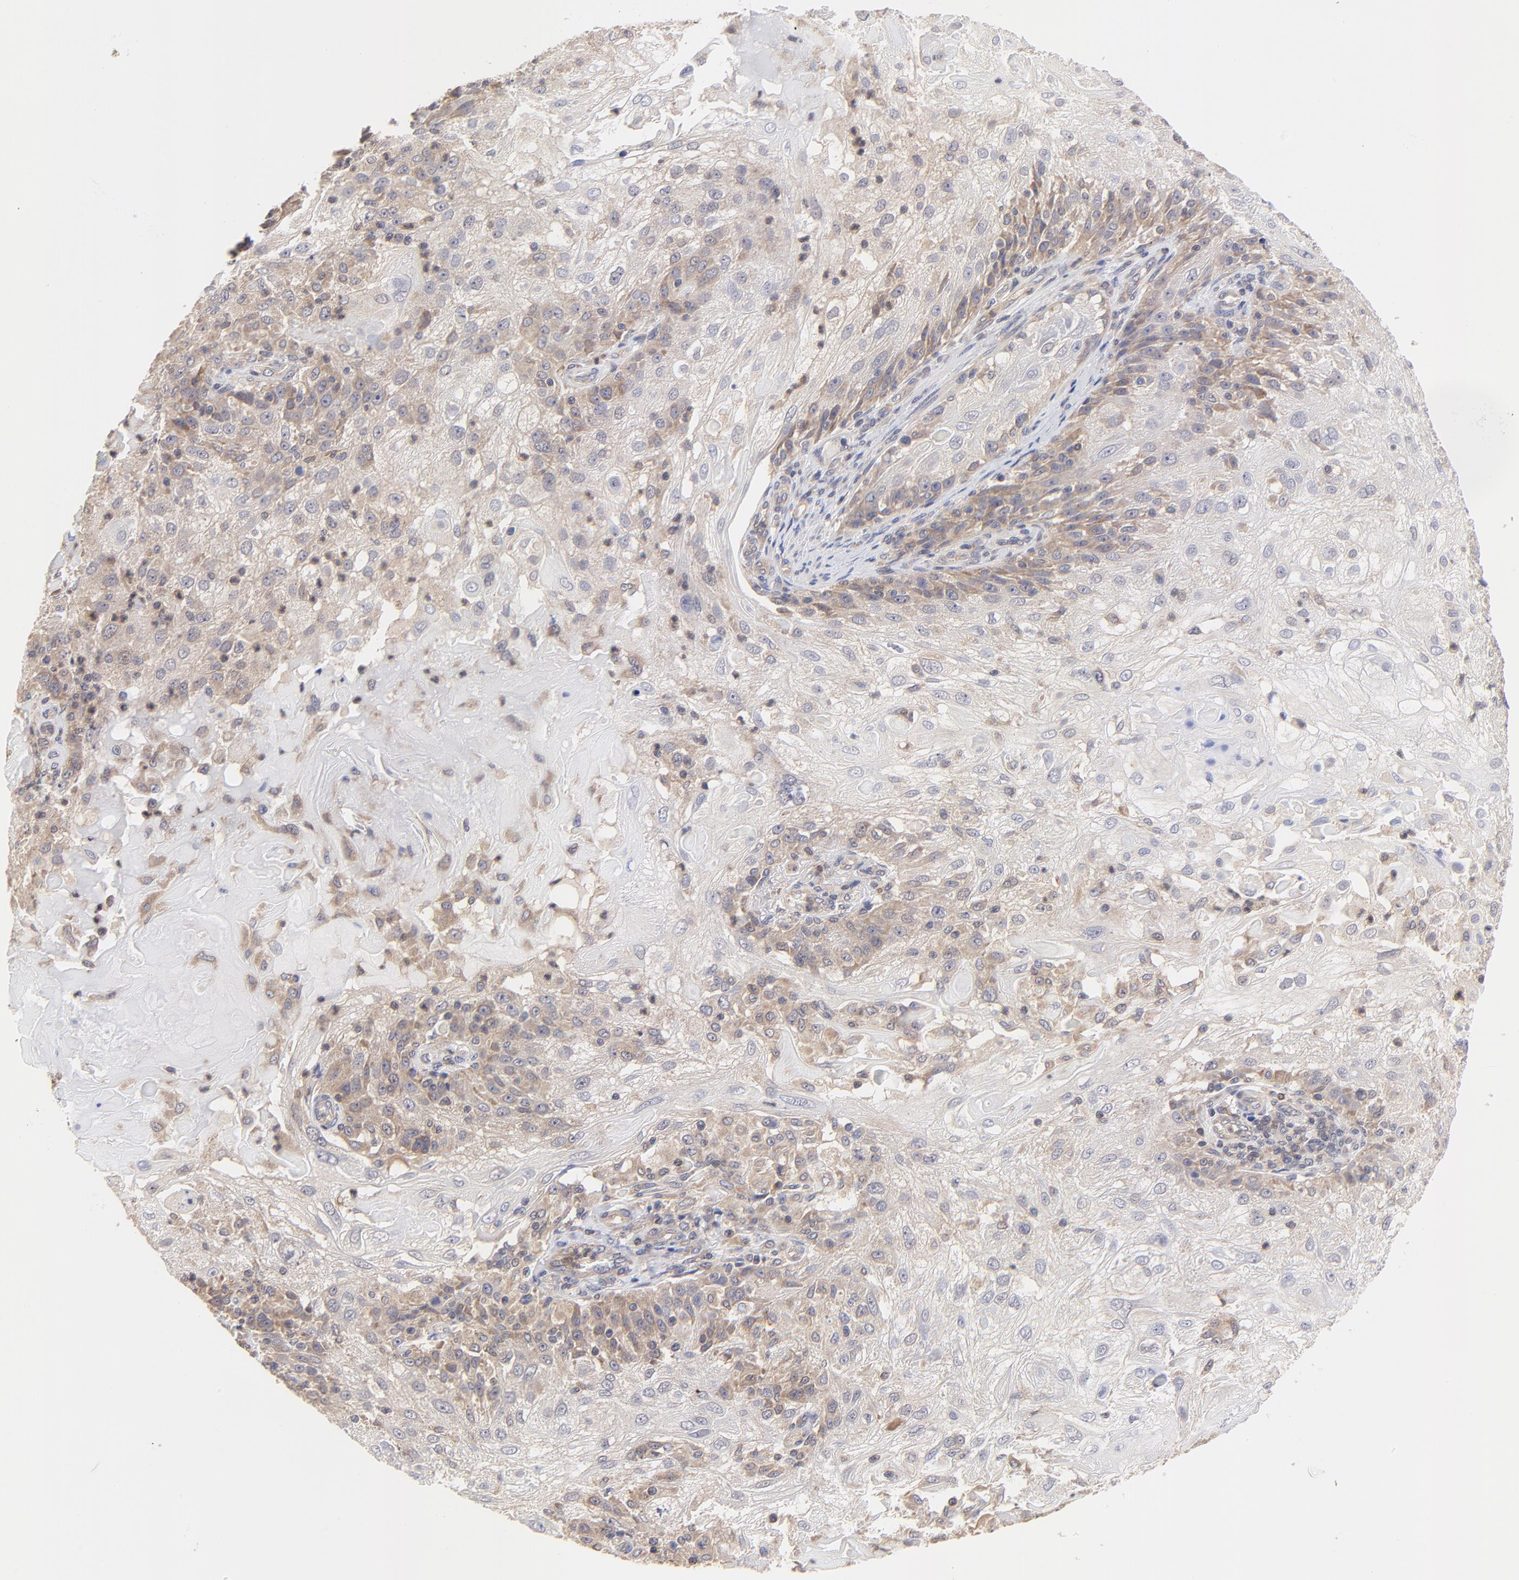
{"staining": {"intensity": "weak", "quantity": "25%-75%", "location": "cytoplasmic/membranous"}, "tissue": "skin cancer", "cell_type": "Tumor cells", "image_type": "cancer", "snomed": [{"axis": "morphology", "description": "Normal tissue, NOS"}, {"axis": "morphology", "description": "Squamous cell carcinoma, NOS"}, {"axis": "topography", "description": "Skin"}], "caption": "This is an image of immunohistochemistry (IHC) staining of skin cancer (squamous cell carcinoma), which shows weak staining in the cytoplasmic/membranous of tumor cells.", "gene": "PCMT1", "patient": {"sex": "female", "age": 83}}